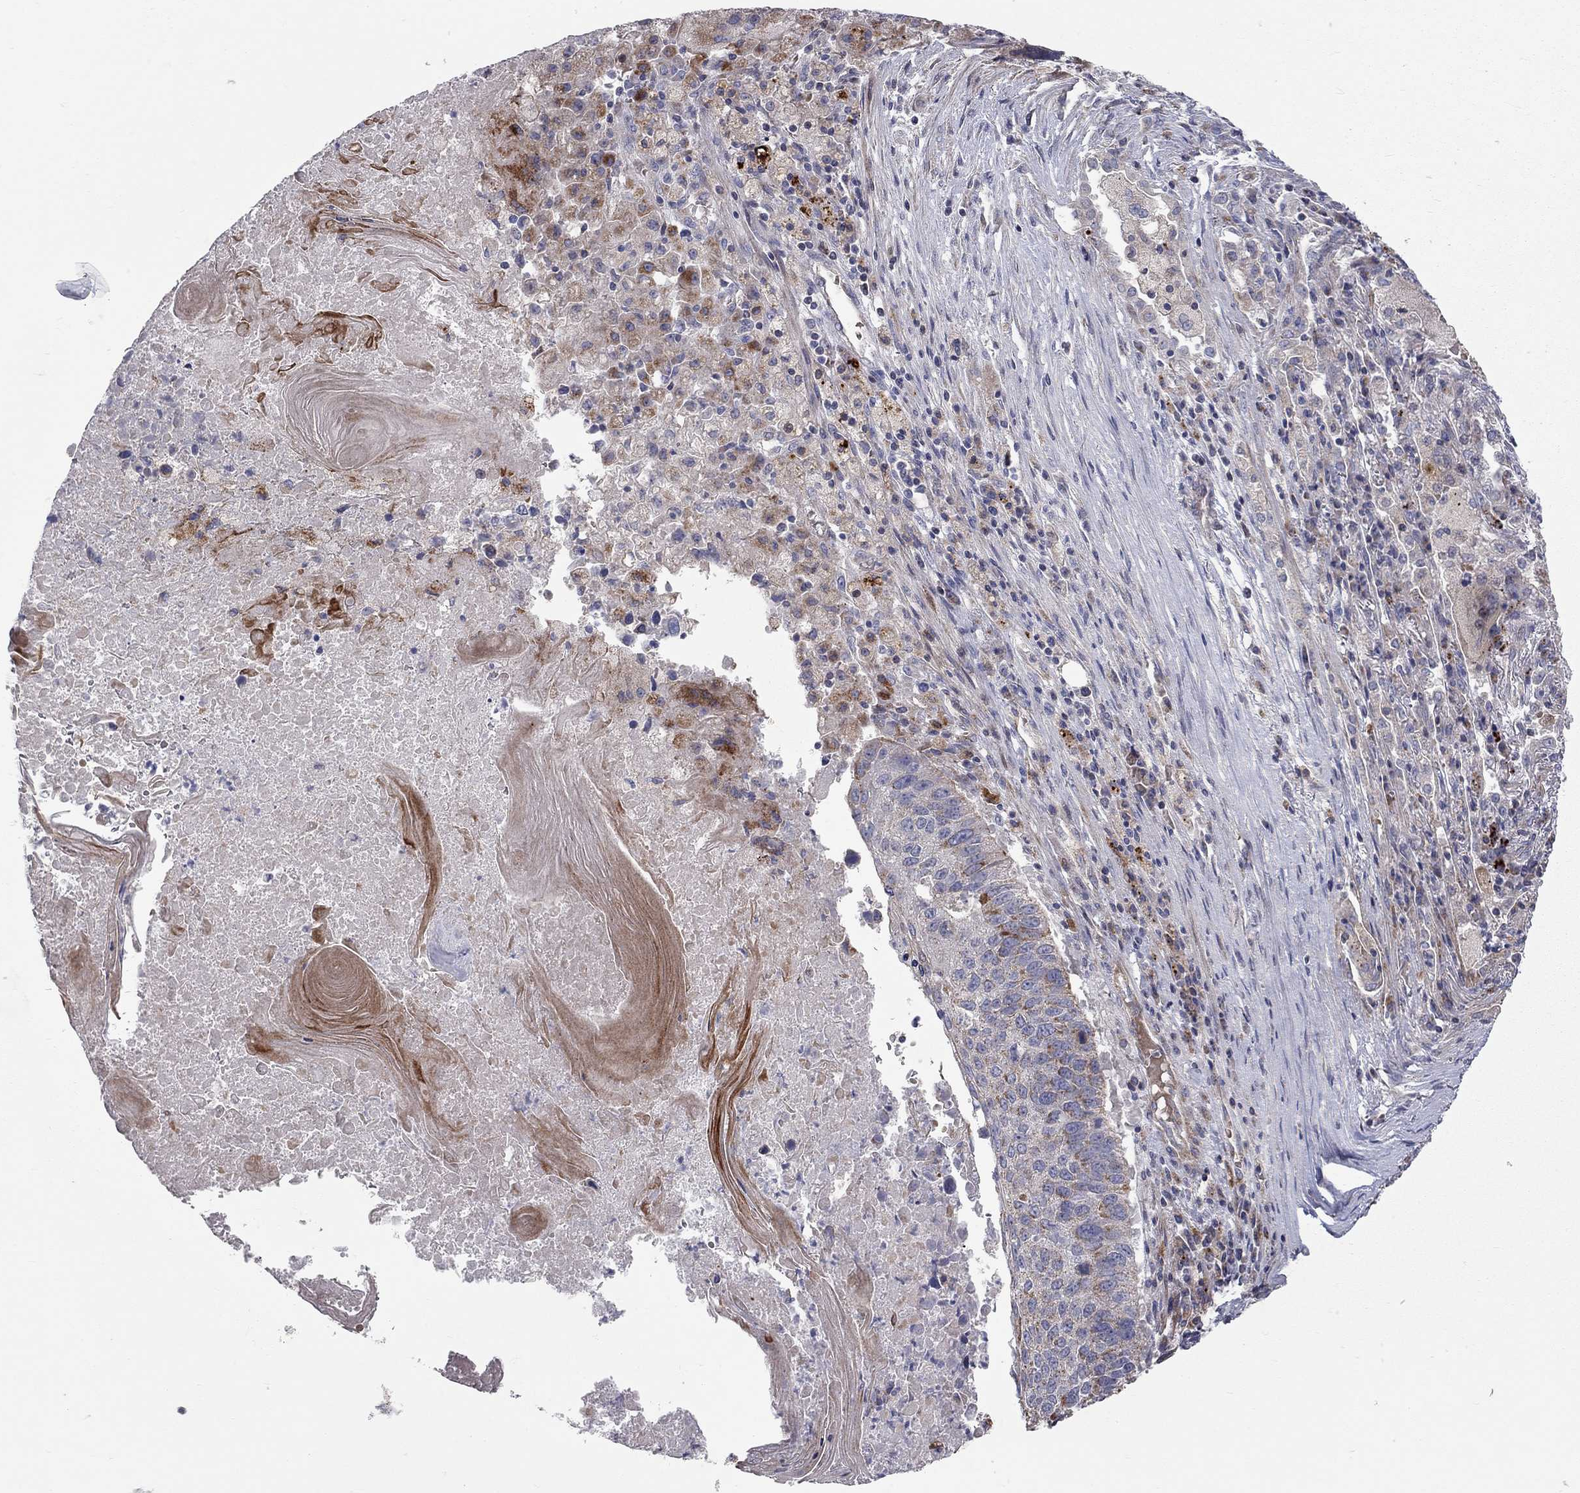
{"staining": {"intensity": "moderate", "quantity": "<25%", "location": "cytoplasmic/membranous"}, "tissue": "lung cancer", "cell_type": "Tumor cells", "image_type": "cancer", "snomed": [{"axis": "morphology", "description": "Squamous cell carcinoma, NOS"}, {"axis": "topography", "description": "Lung"}], "caption": "A photomicrograph of human lung cancer (squamous cell carcinoma) stained for a protein demonstrates moderate cytoplasmic/membranous brown staining in tumor cells.", "gene": "KANSL1L", "patient": {"sex": "male", "age": 73}}